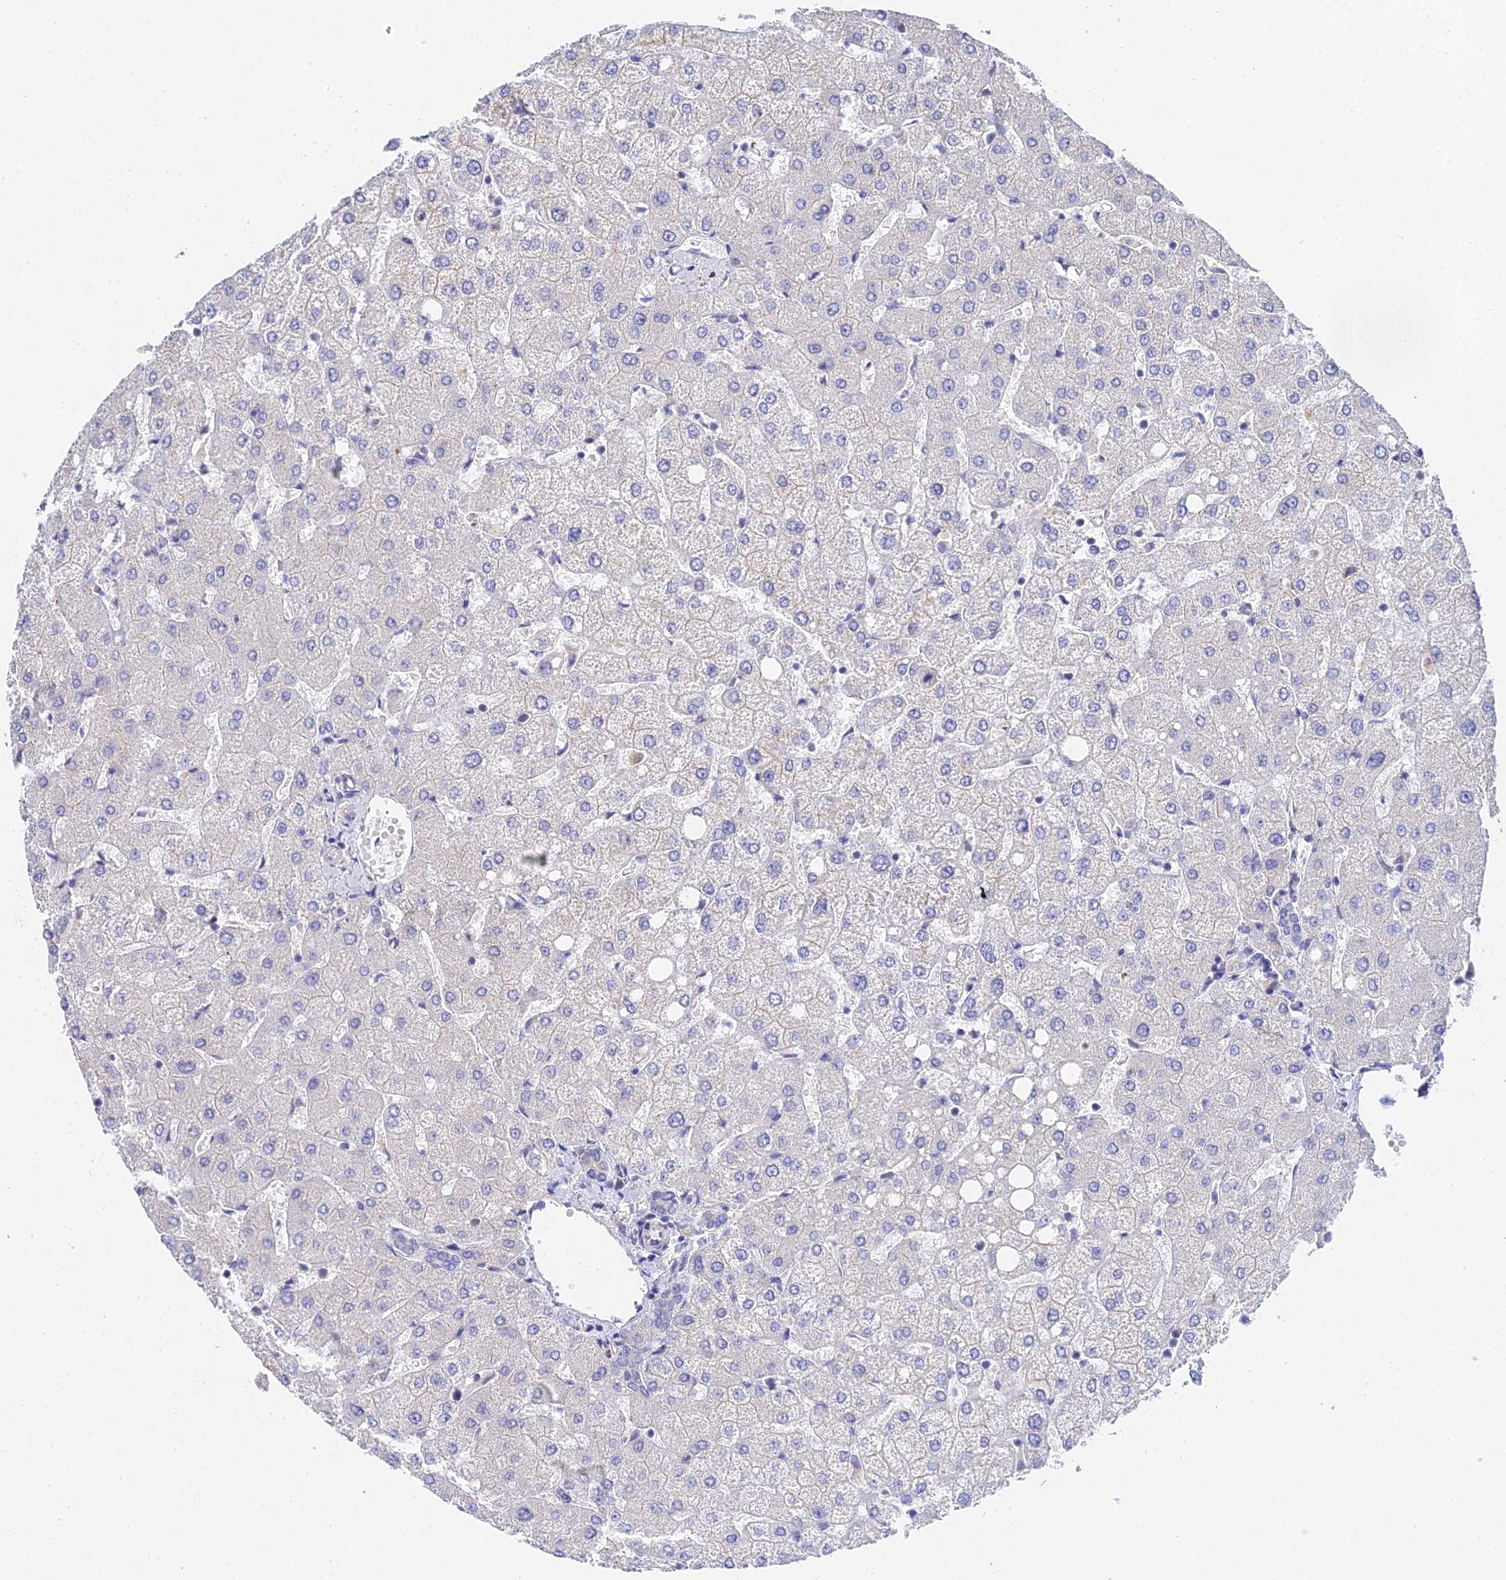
{"staining": {"intensity": "negative", "quantity": "none", "location": "none"}, "tissue": "liver", "cell_type": "Cholangiocytes", "image_type": "normal", "snomed": [{"axis": "morphology", "description": "Normal tissue, NOS"}, {"axis": "topography", "description": "Liver"}], "caption": "Immunohistochemistry micrograph of unremarkable liver: human liver stained with DAB (3,3'-diaminobenzidine) shows no significant protein staining in cholangiocytes. (DAB immunohistochemistry (IHC) with hematoxylin counter stain).", "gene": "APOBEC3H", "patient": {"sex": "female", "age": 54}}